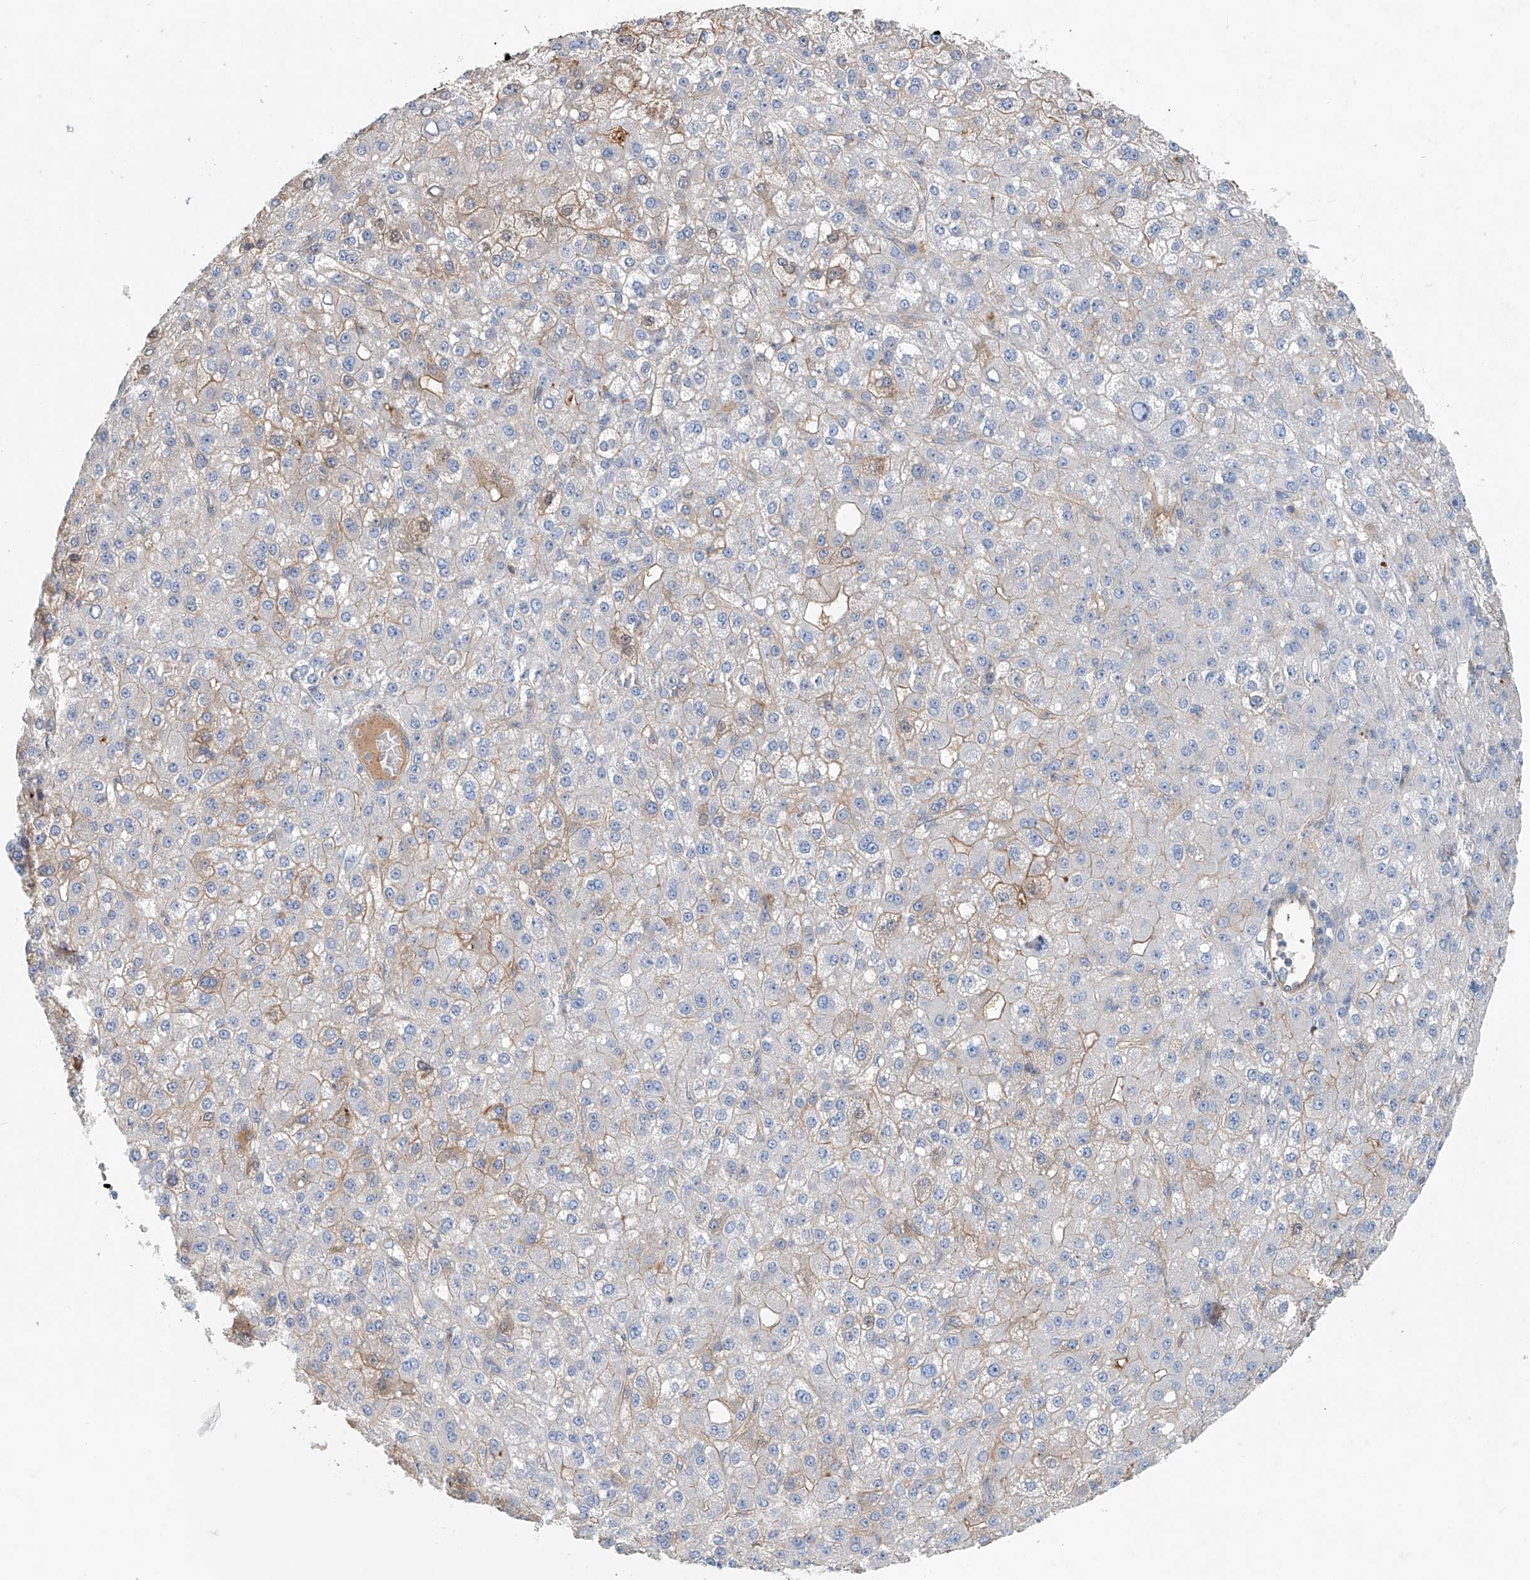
{"staining": {"intensity": "weak", "quantity": "25%-75%", "location": "cytoplasmic/membranous"}, "tissue": "liver cancer", "cell_type": "Tumor cells", "image_type": "cancer", "snomed": [{"axis": "morphology", "description": "Carcinoma, Hepatocellular, NOS"}, {"axis": "topography", "description": "Liver"}], "caption": "Protein staining displays weak cytoplasmic/membranous staining in approximately 25%-75% of tumor cells in liver cancer.", "gene": "FRYL", "patient": {"sex": "male", "age": 67}}